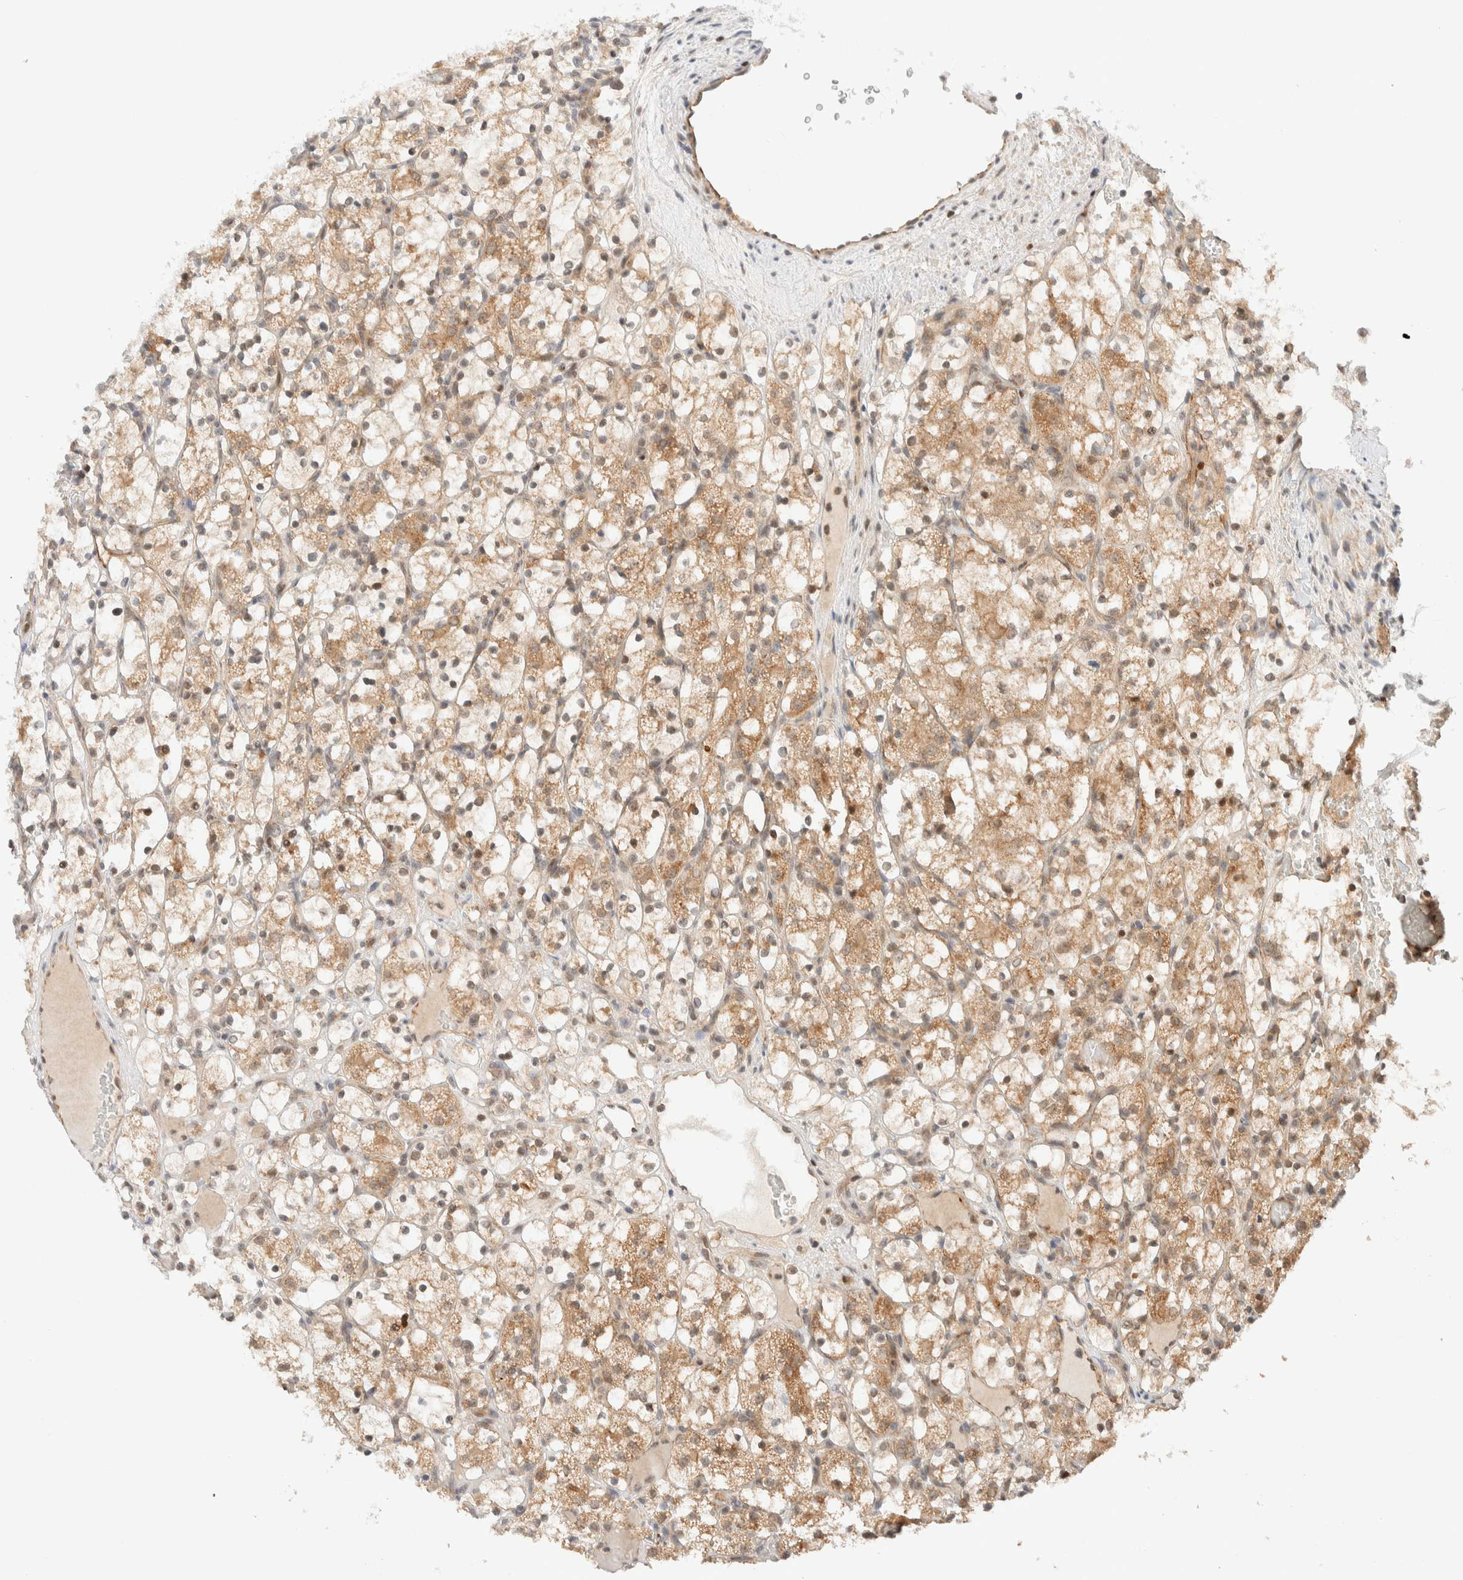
{"staining": {"intensity": "moderate", "quantity": ">75%", "location": "cytoplasmic/membranous"}, "tissue": "renal cancer", "cell_type": "Tumor cells", "image_type": "cancer", "snomed": [{"axis": "morphology", "description": "Adenocarcinoma, NOS"}, {"axis": "topography", "description": "Kidney"}], "caption": "There is medium levels of moderate cytoplasmic/membranous staining in tumor cells of renal cancer (adenocarcinoma), as demonstrated by immunohistochemical staining (brown color).", "gene": "C8orf76", "patient": {"sex": "female", "age": 69}}